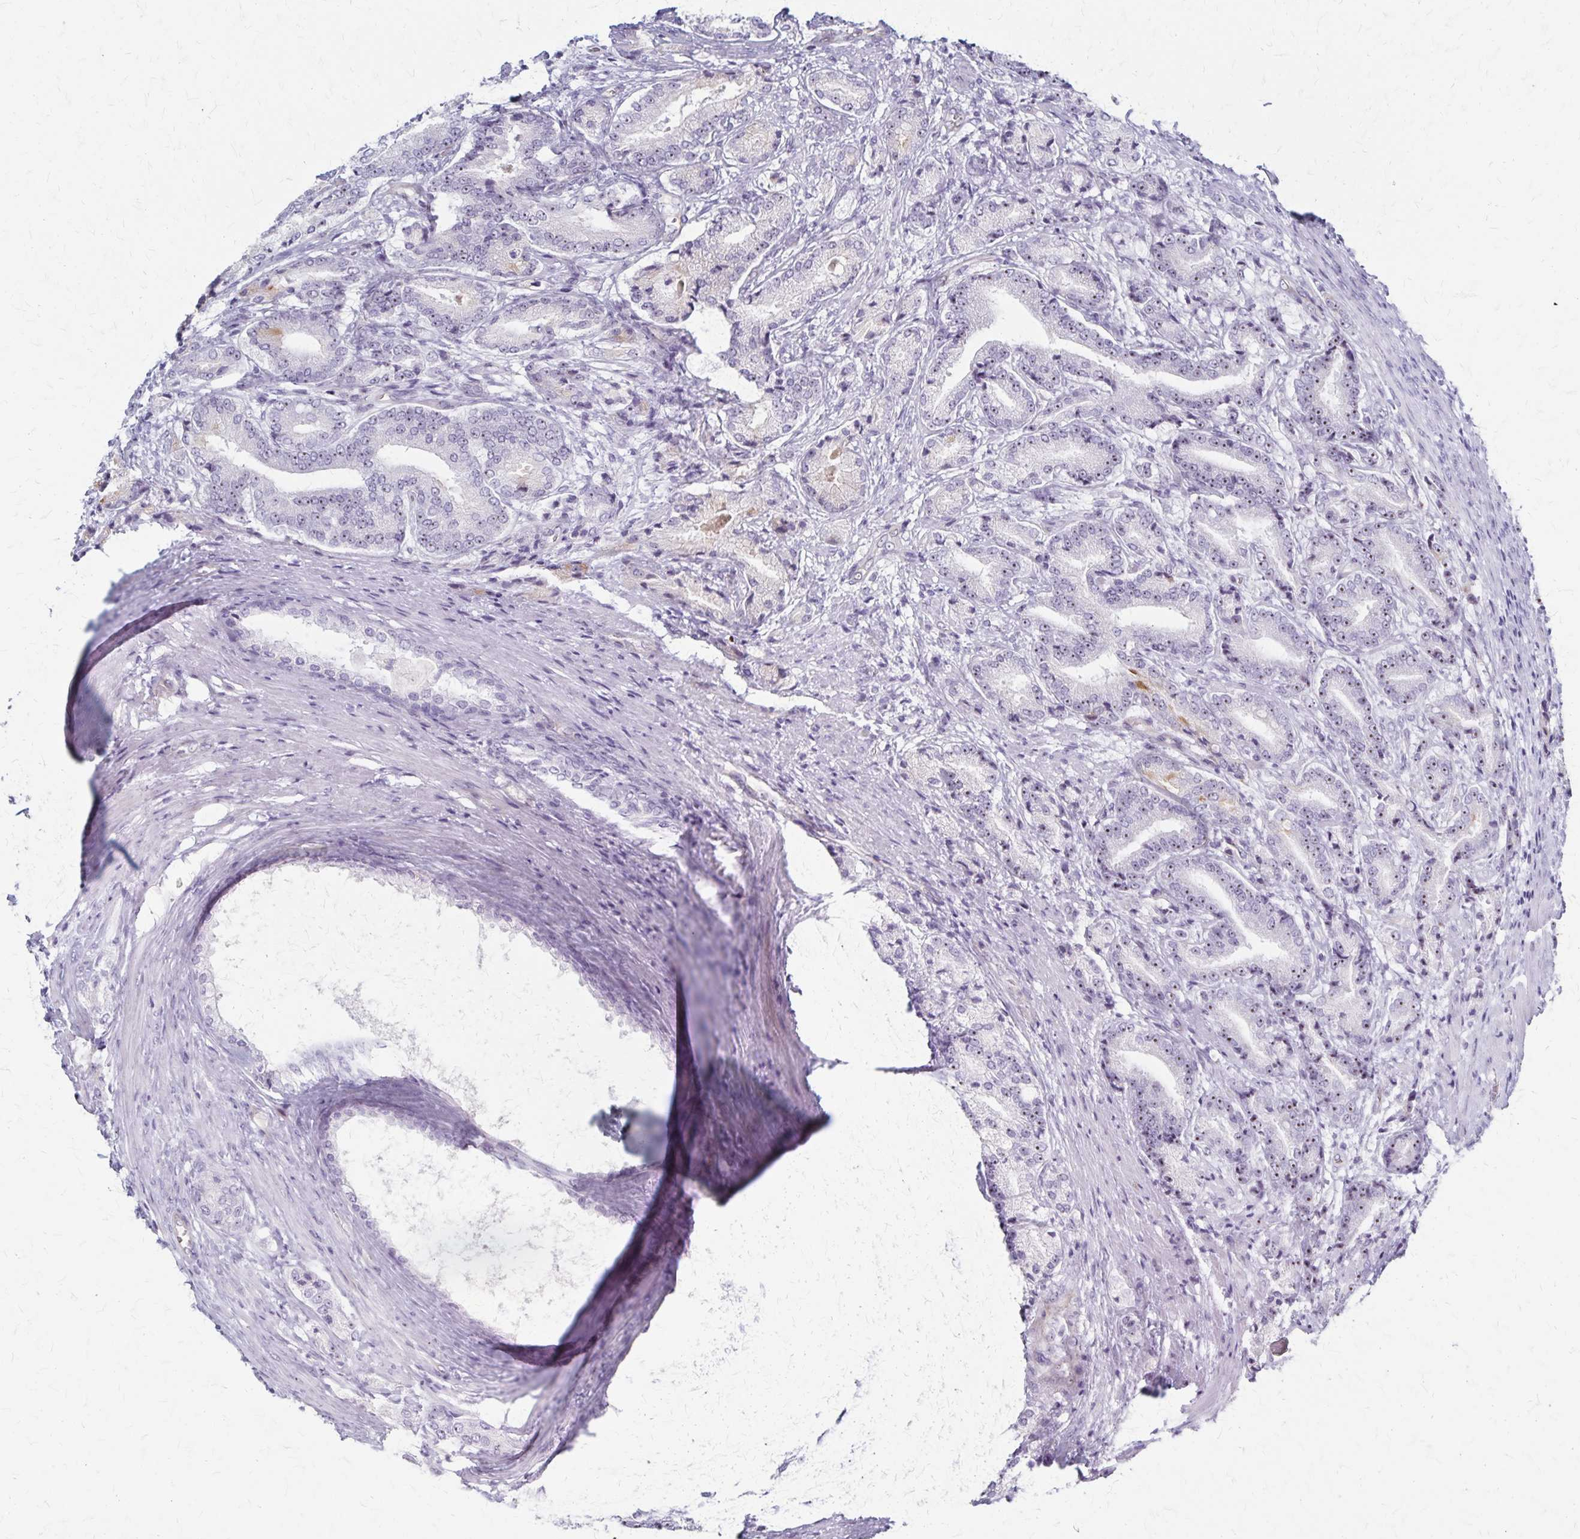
{"staining": {"intensity": "weak", "quantity": "<25%", "location": "nuclear"}, "tissue": "prostate cancer", "cell_type": "Tumor cells", "image_type": "cancer", "snomed": [{"axis": "morphology", "description": "Adenocarcinoma, High grade"}, {"axis": "topography", "description": "Prostate and seminal vesicle, NOS"}], "caption": "IHC image of neoplastic tissue: prostate adenocarcinoma (high-grade) stained with DAB exhibits no significant protein staining in tumor cells.", "gene": "DLK2", "patient": {"sex": "male", "age": 61}}